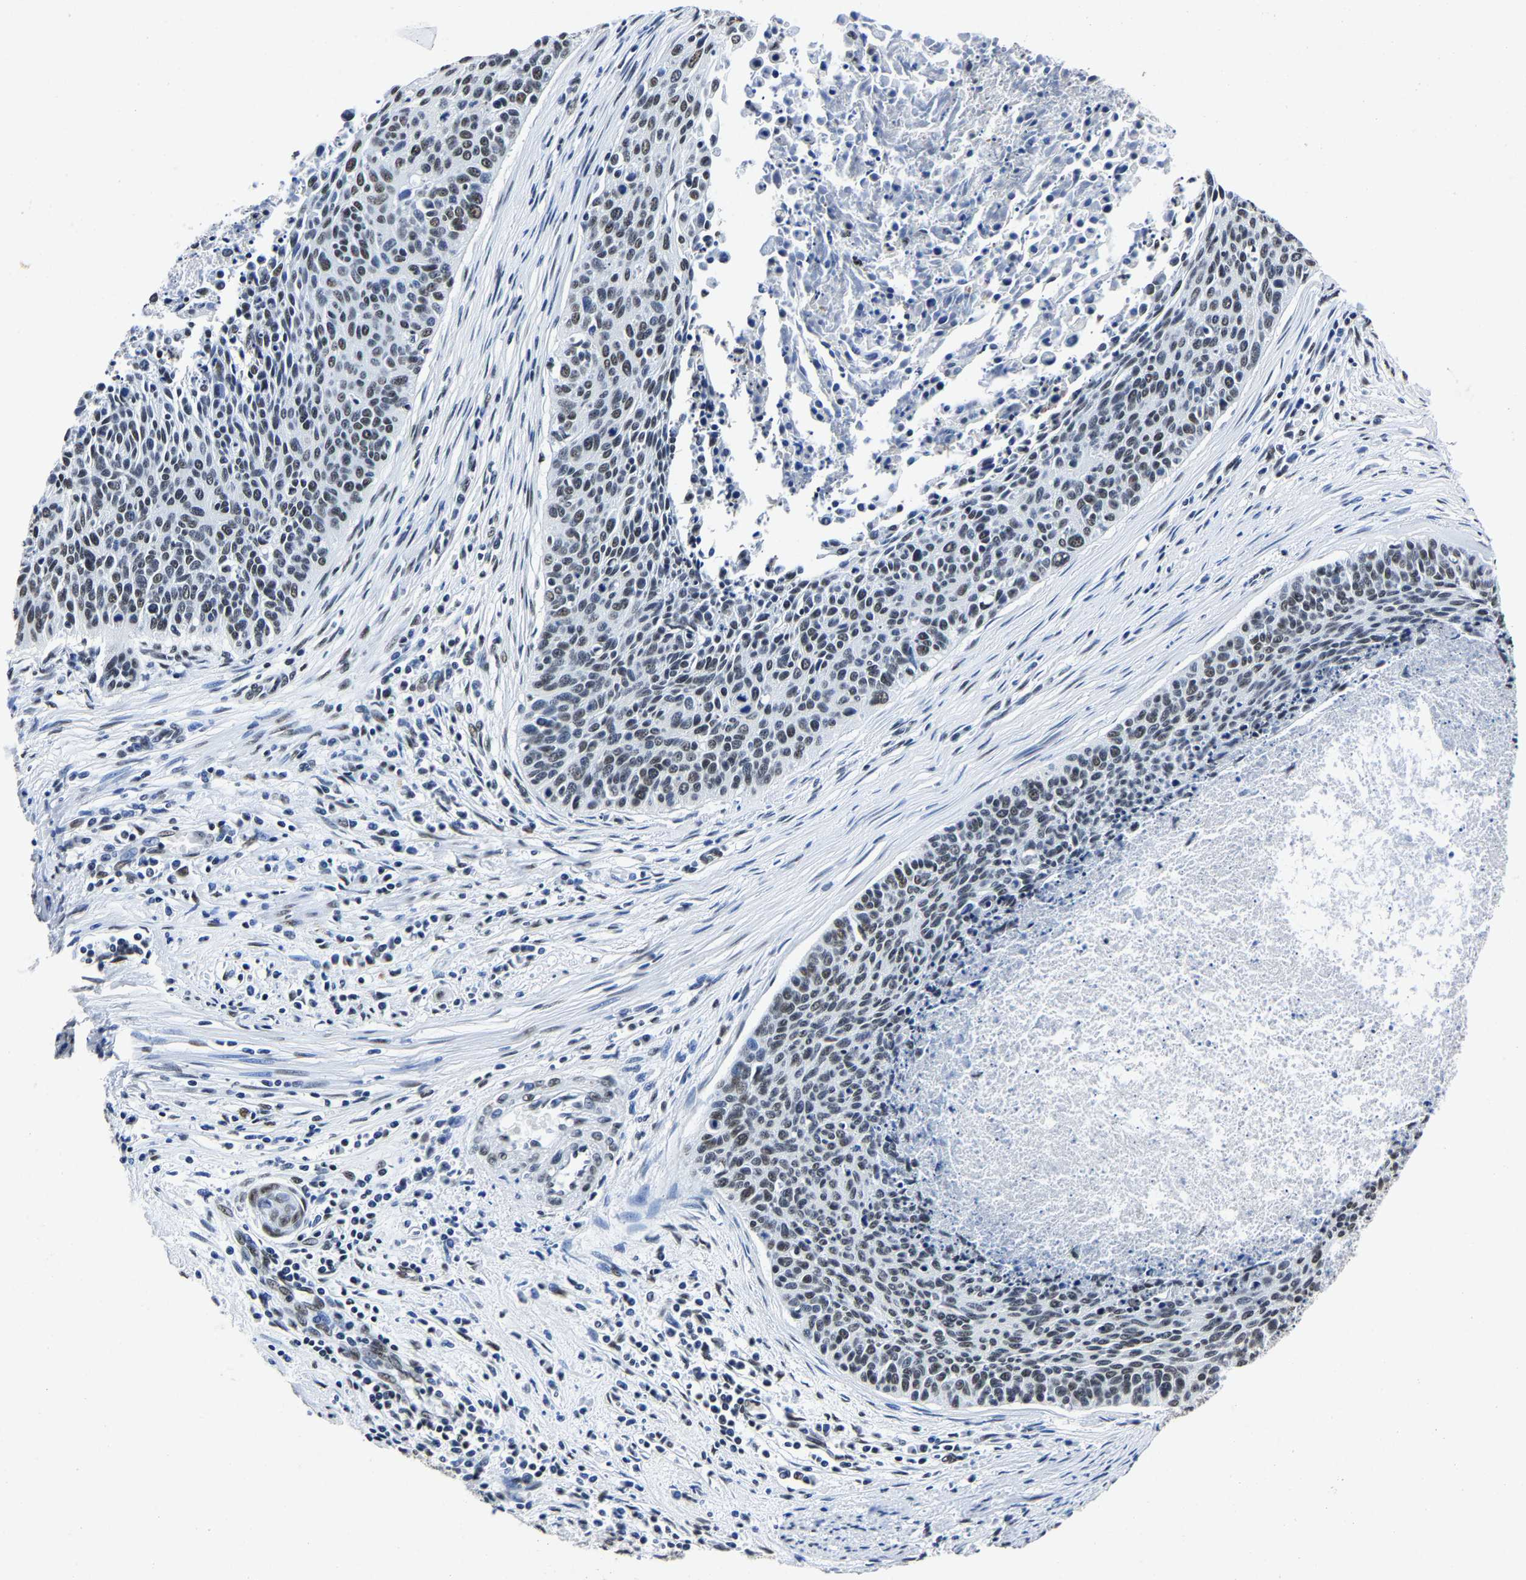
{"staining": {"intensity": "moderate", "quantity": "25%-75%", "location": "nuclear"}, "tissue": "cervical cancer", "cell_type": "Tumor cells", "image_type": "cancer", "snomed": [{"axis": "morphology", "description": "Squamous cell carcinoma, NOS"}, {"axis": "topography", "description": "Cervix"}], "caption": "Immunohistochemical staining of cervical cancer (squamous cell carcinoma) reveals moderate nuclear protein expression in about 25%-75% of tumor cells.", "gene": "RBM45", "patient": {"sex": "female", "age": 55}}